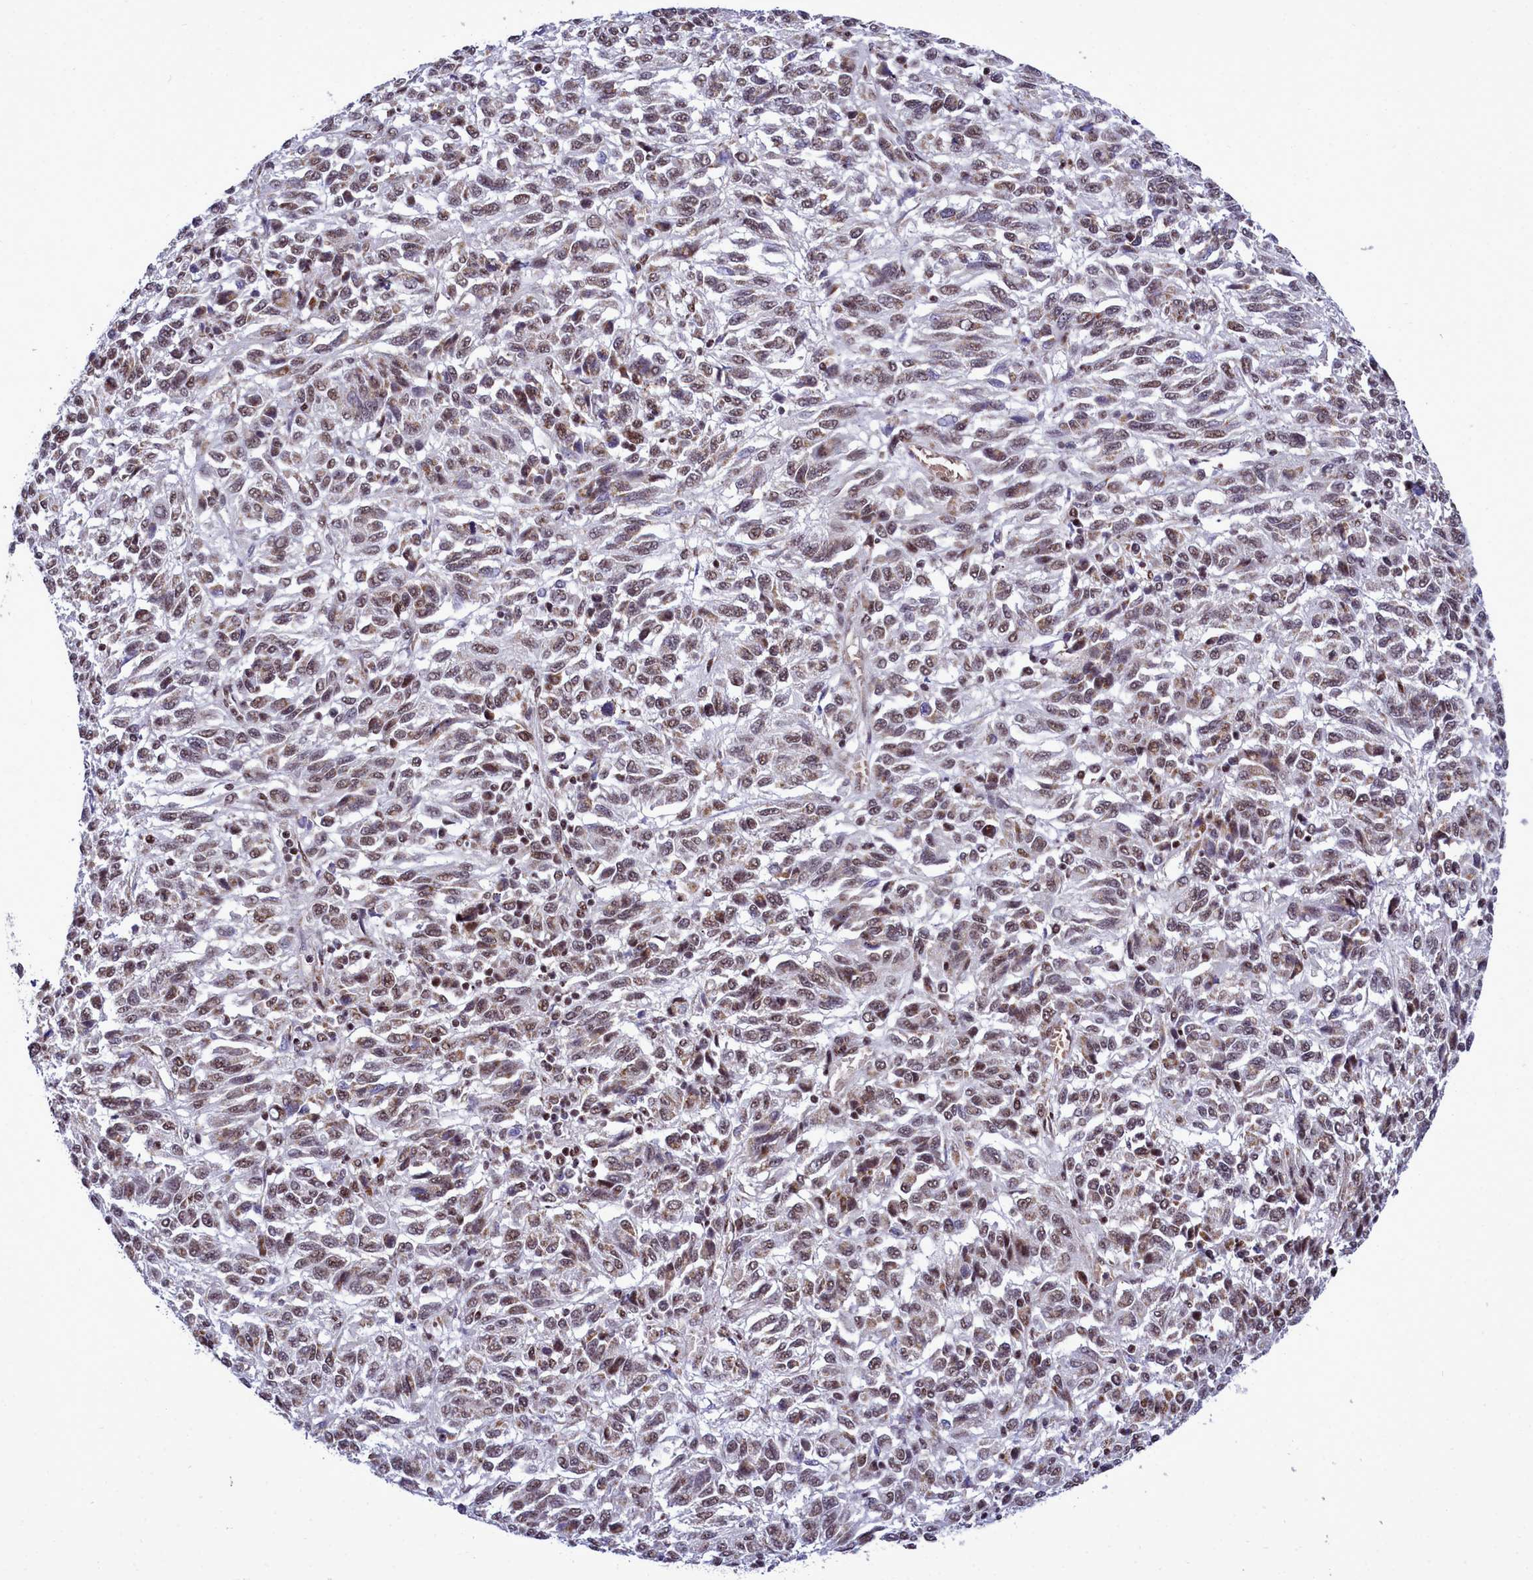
{"staining": {"intensity": "moderate", "quantity": "25%-75%", "location": "nuclear"}, "tissue": "melanoma", "cell_type": "Tumor cells", "image_type": "cancer", "snomed": [{"axis": "morphology", "description": "Malignant melanoma, Metastatic site"}, {"axis": "topography", "description": "Lung"}], "caption": "Immunohistochemistry of malignant melanoma (metastatic site) exhibits medium levels of moderate nuclear positivity in approximately 25%-75% of tumor cells. The staining was performed using DAB, with brown indicating positive protein expression. Nuclei are stained blue with hematoxylin.", "gene": "POM121L2", "patient": {"sex": "male", "age": 64}}